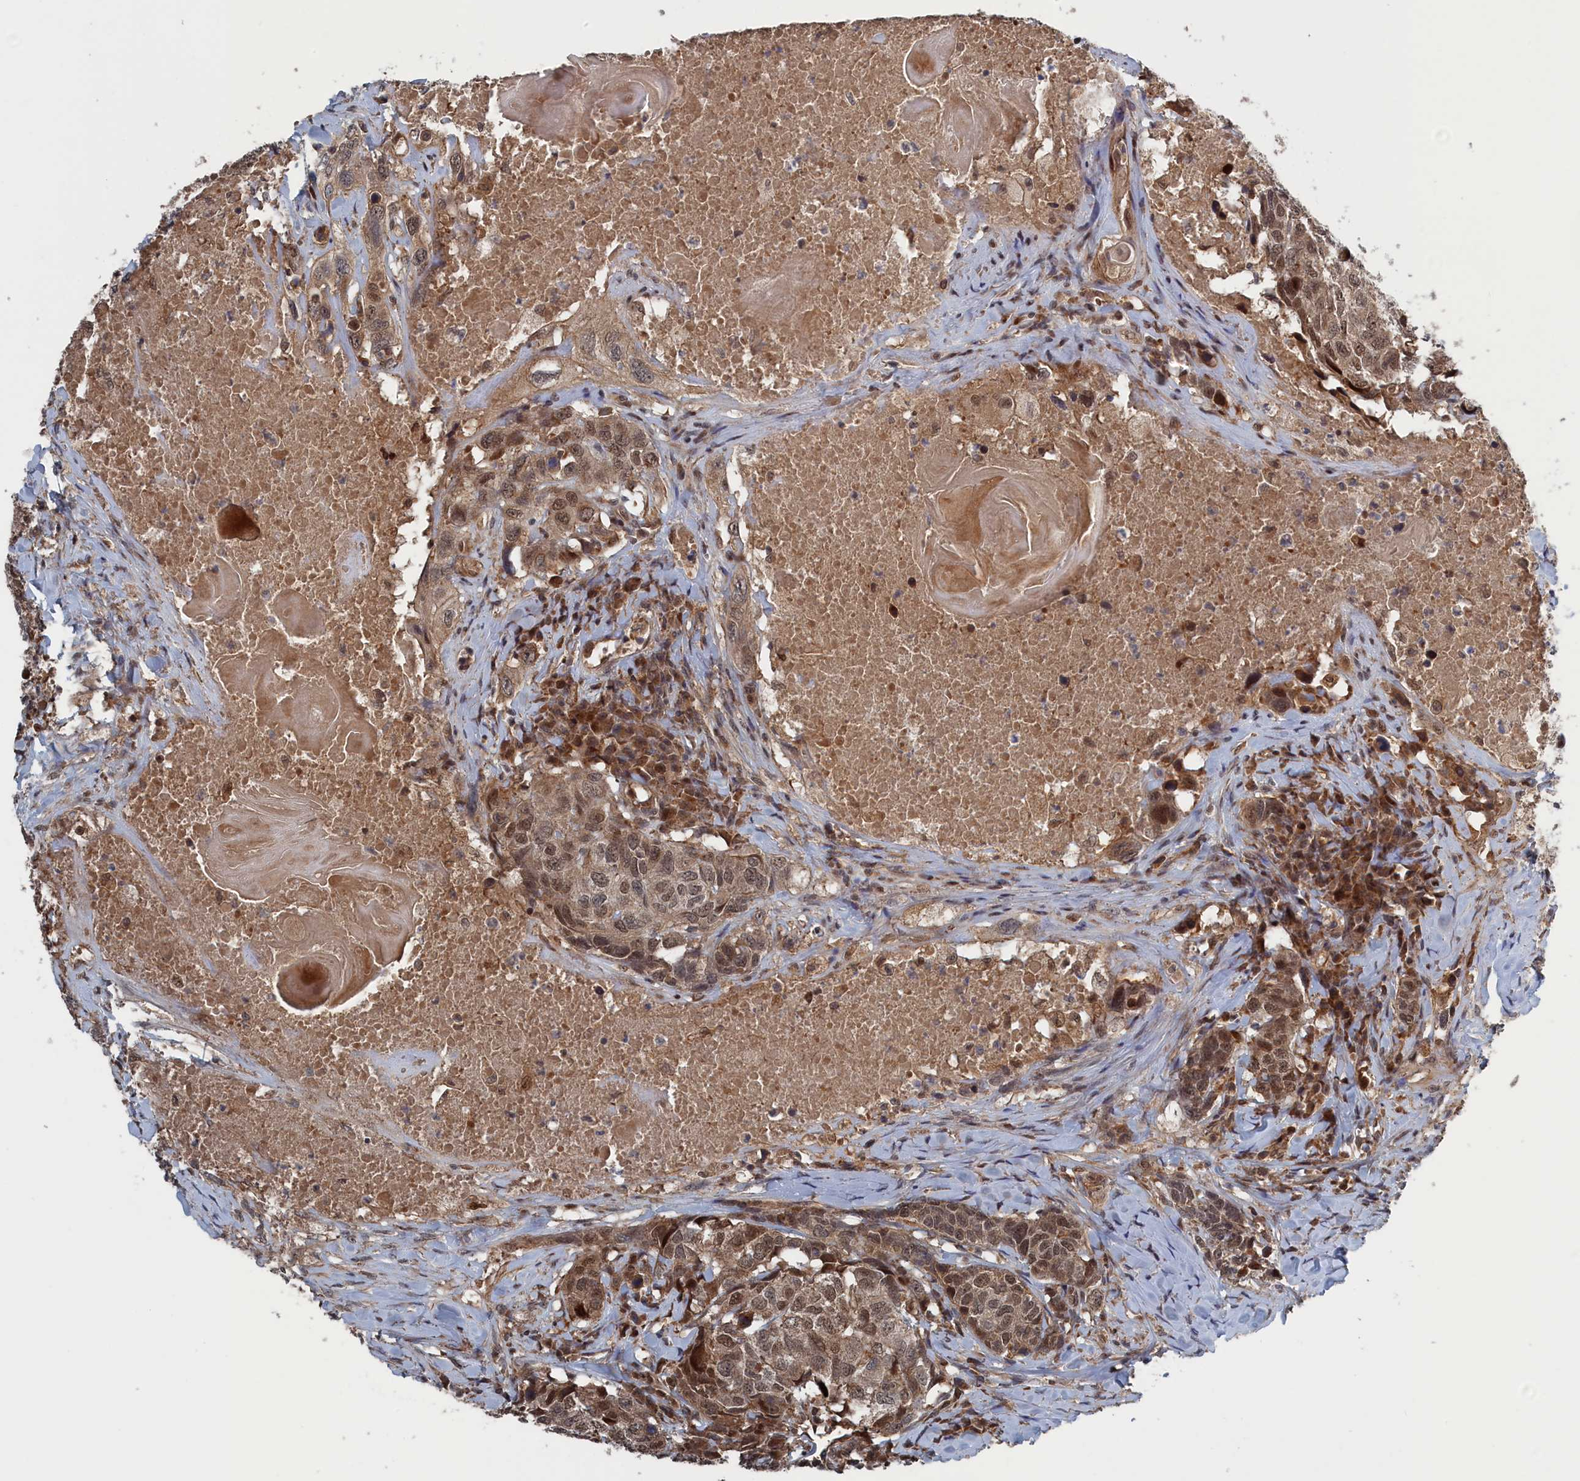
{"staining": {"intensity": "moderate", "quantity": ">75%", "location": "nuclear"}, "tissue": "head and neck cancer", "cell_type": "Tumor cells", "image_type": "cancer", "snomed": [{"axis": "morphology", "description": "Squamous cell carcinoma, NOS"}, {"axis": "topography", "description": "Head-Neck"}], "caption": "DAB (3,3'-diaminobenzidine) immunohistochemical staining of human head and neck cancer exhibits moderate nuclear protein staining in about >75% of tumor cells.", "gene": "ELOVL6", "patient": {"sex": "male", "age": 66}}